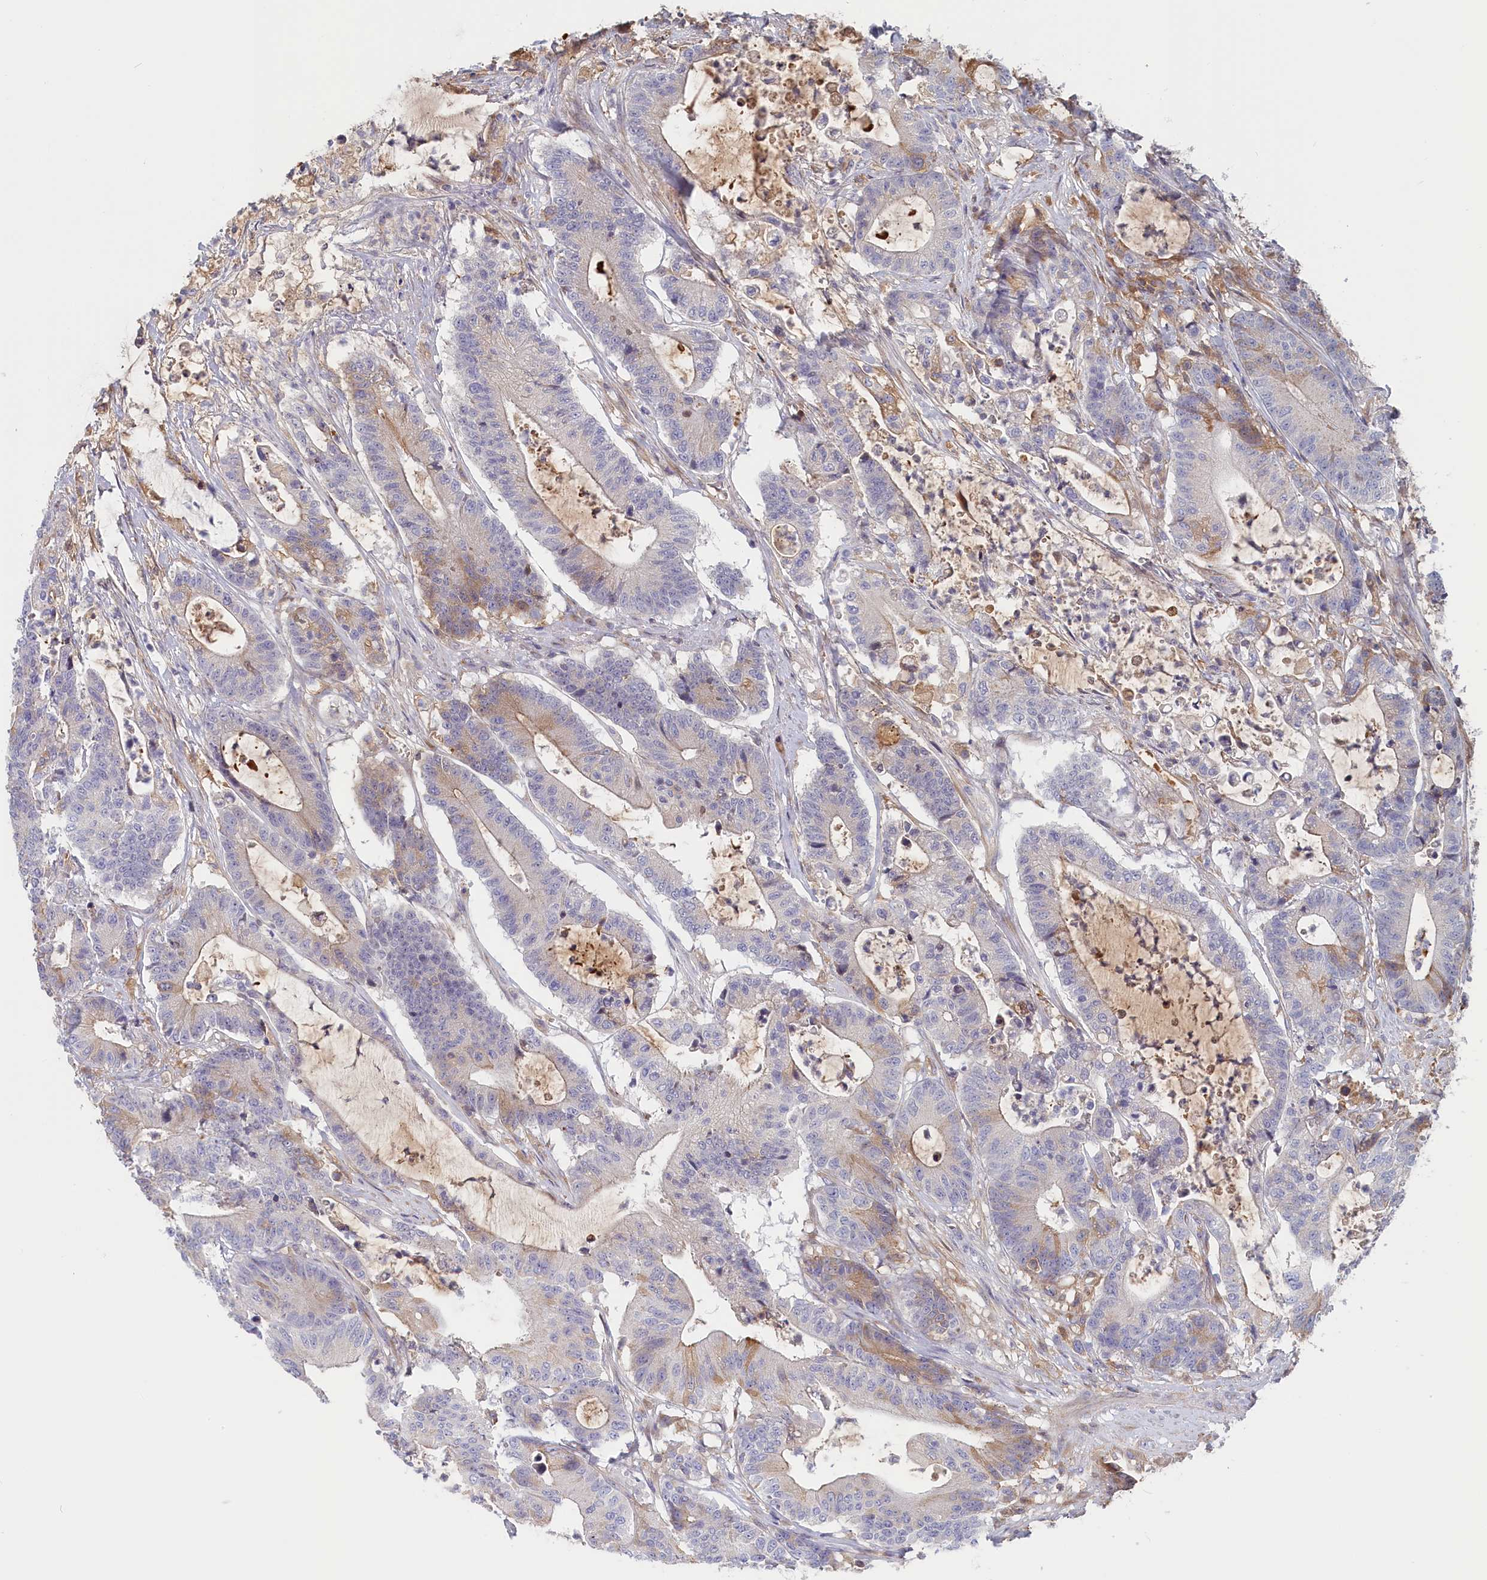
{"staining": {"intensity": "weak", "quantity": "<25%", "location": "cytoplasmic/membranous"}, "tissue": "colorectal cancer", "cell_type": "Tumor cells", "image_type": "cancer", "snomed": [{"axis": "morphology", "description": "Adenocarcinoma, NOS"}, {"axis": "topography", "description": "Colon"}], "caption": "This histopathology image is of colorectal cancer stained with immunohistochemistry to label a protein in brown with the nuclei are counter-stained blue. There is no staining in tumor cells. (Brightfield microscopy of DAB immunohistochemistry at high magnification).", "gene": "STX16", "patient": {"sex": "female", "age": 84}}